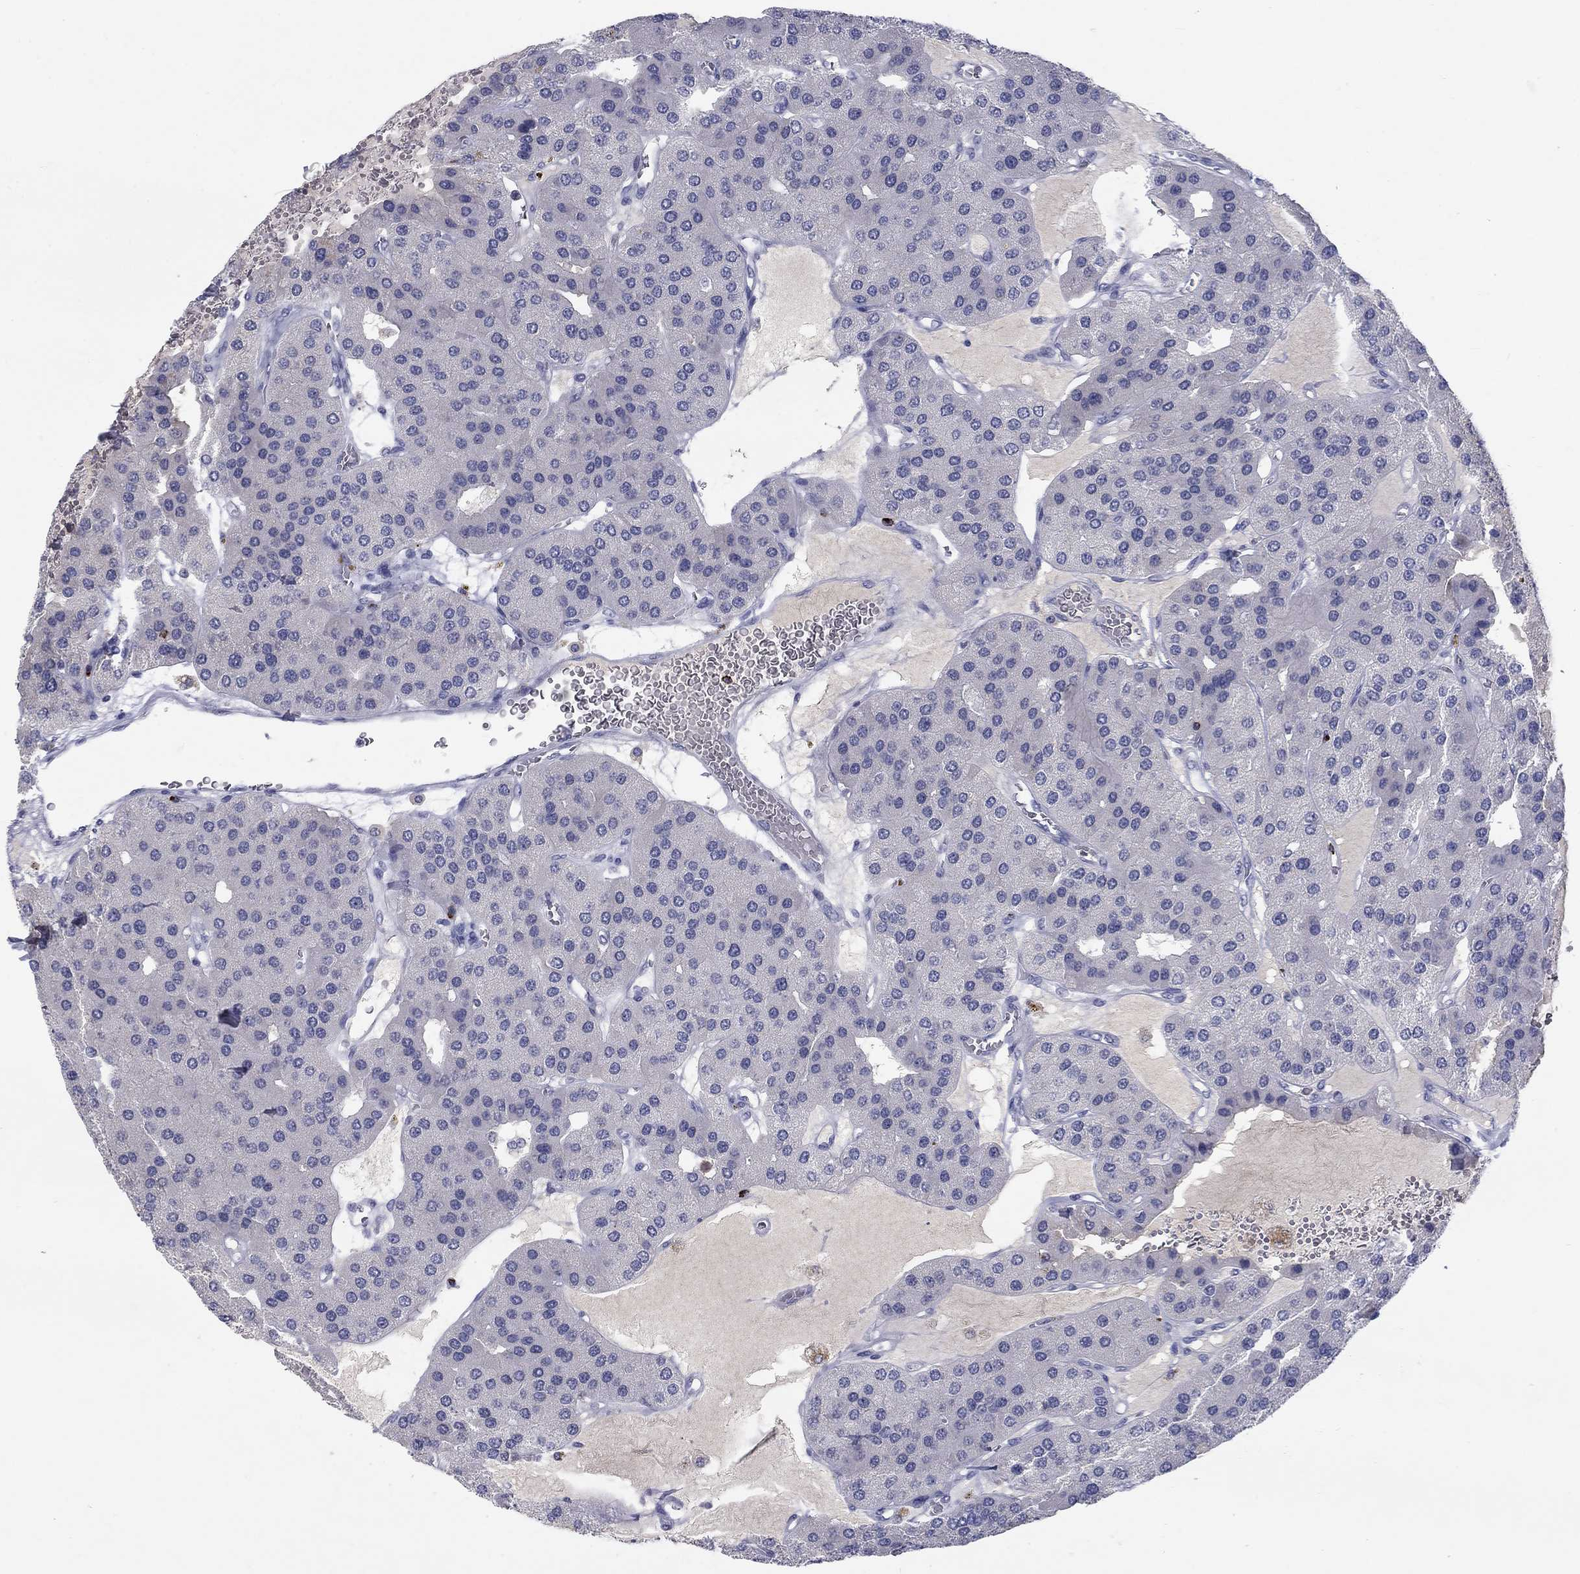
{"staining": {"intensity": "negative", "quantity": "none", "location": "none"}, "tissue": "parathyroid gland", "cell_type": "Glandular cells", "image_type": "normal", "snomed": [{"axis": "morphology", "description": "Normal tissue, NOS"}, {"axis": "morphology", "description": "Adenoma, NOS"}, {"axis": "topography", "description": "Parathyroid gland"}], "caption": "Immunohistochemistry micrograph of unremarkable human parathyroid gland stained for a protein (brown), which shows no positivity in glandular cells.", "gene": "GZMA", "patient": {"sex": "female", "age": 86}}